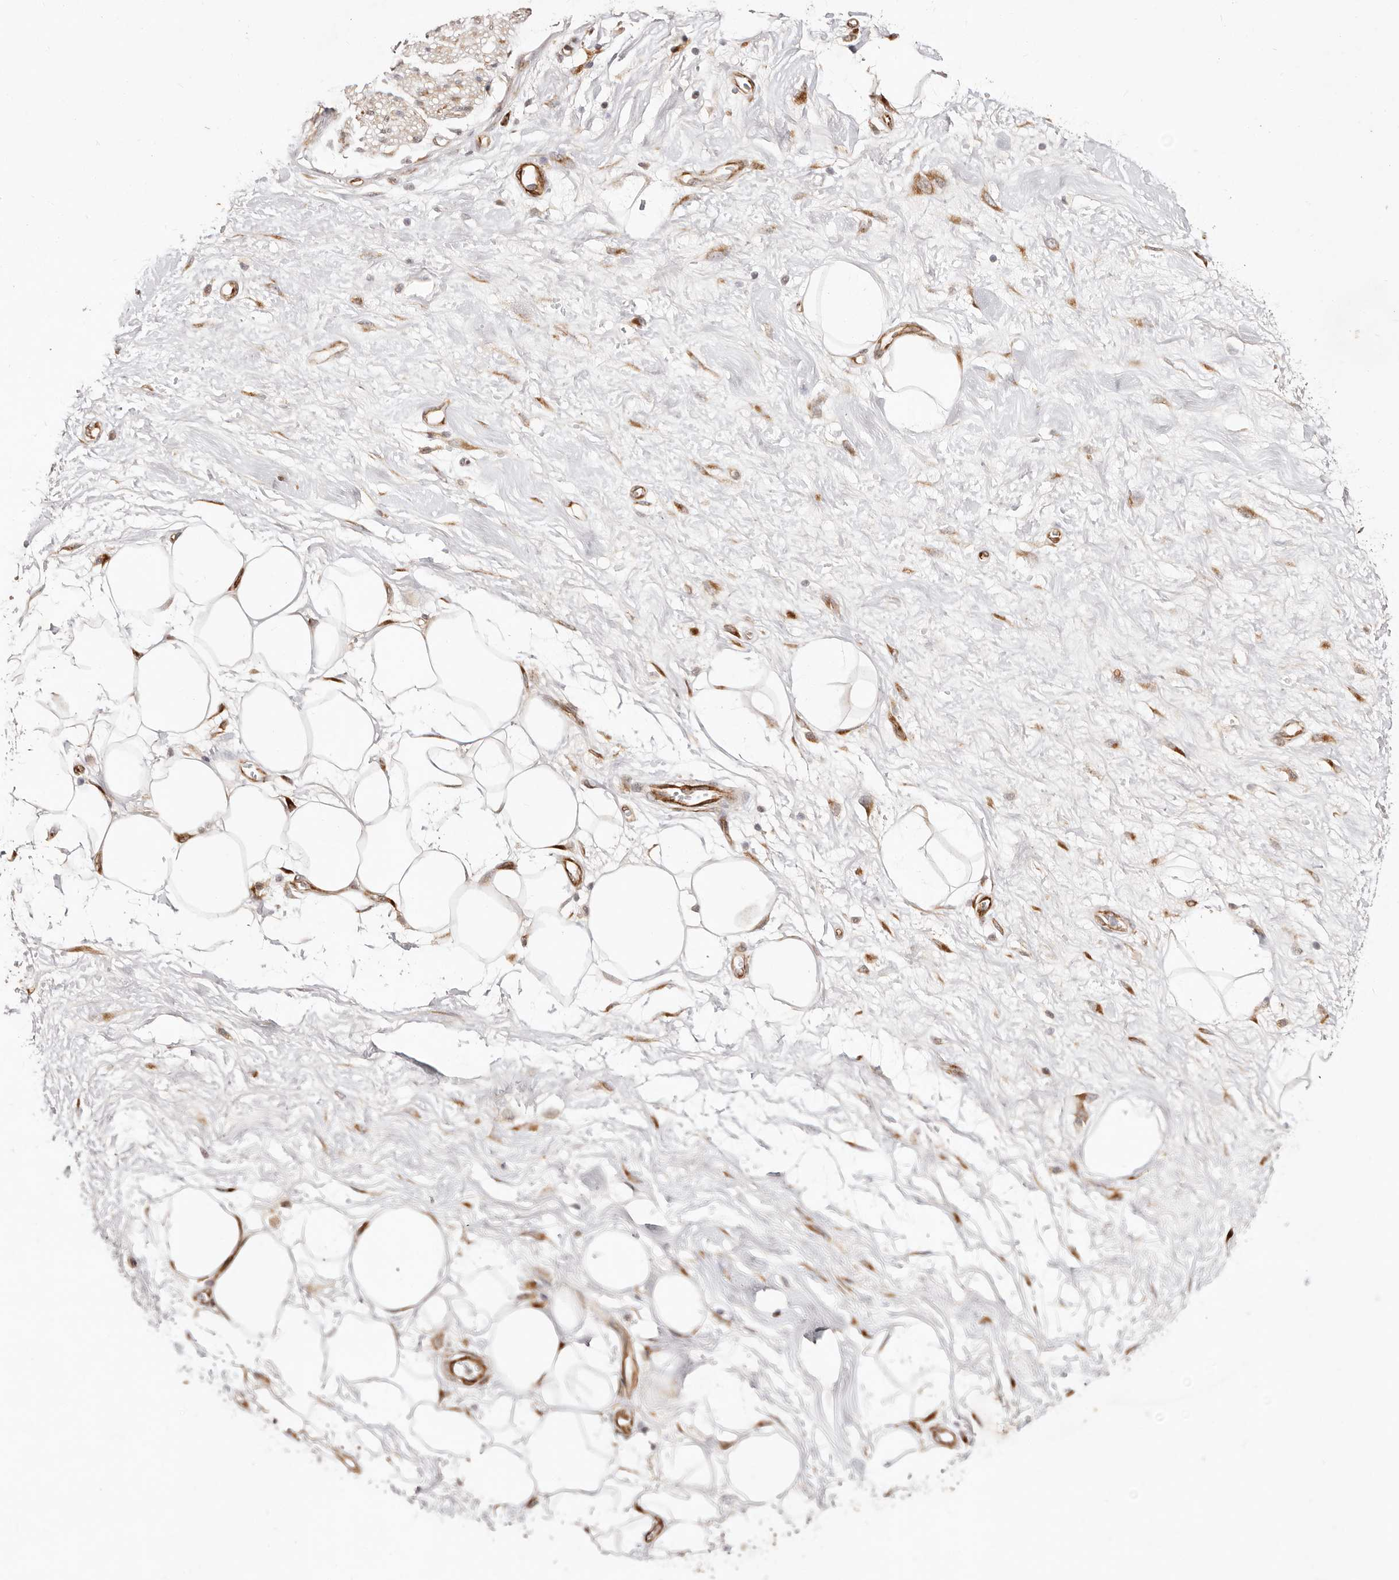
{"staining": {"intensity": "moderate", "quantity": ">75%", "location": "cytoplasmic/membranous"}, "tissue": "adipose tissue", "cell_type": "Adipocytes", "image_type": "normal", "snomed": [{"axis": "morphology", "description": "Normal tissue, NOS"}, {"axis": "morphology", "description": "Adenocarcinoma, NOS"}, {"axis": "topography", "description": "Pancreas"}, {"axis": "topography", "description": "Peripheral nerve tissue"}], "caption": "Immunohistochemical staining of normal human adipose tissue reveals >75% levels of moderate cytoplasmic/membranous protein positivity in approximately >75% of adipocytes. The staining is performed using DAB (3,3'-diaminobenzidine) brown chromogen to label protein expression. The nuclei are counter-stained blue using hematoxylin.", "gene": "BCL2L15", "patient": {"sex": "male", "age": 59}}